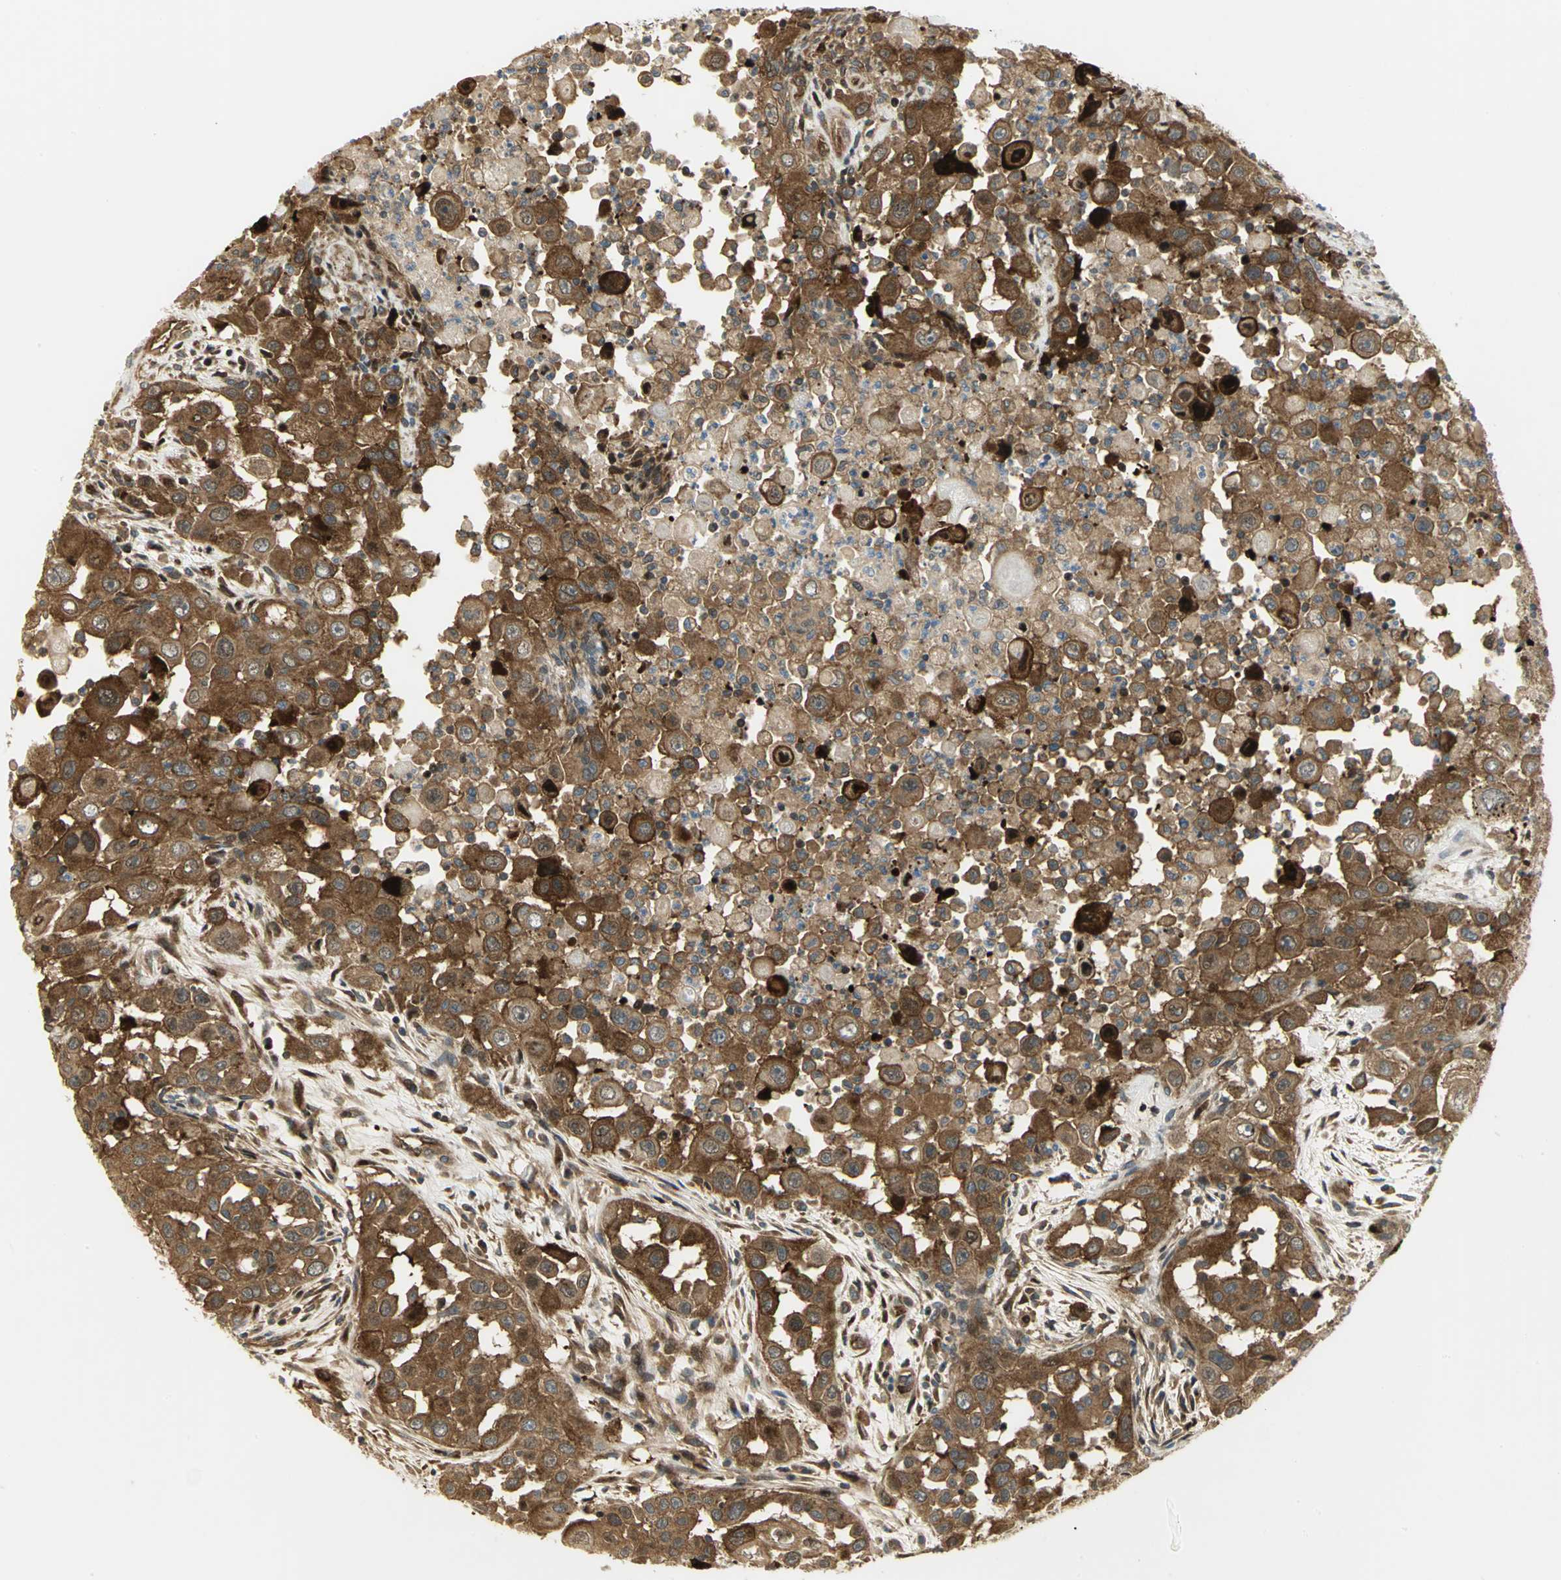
{"staining": {"intensity": "moderate", "quantity": ">75%", "location": "cytoplasmic/membranous"}, "tissue": "head and neck cancer", "cell_type": "Tumor cells", "image_type": "cancer", "snomed": [{"axis": "morphology", "description": "Carcinoma, NOS"}, {"axis": "topography", "description": "Head-Neck"}], "caption": "Immunohistochemistry (IHC) of head and neck cancer demonstrates medium levels of moderate cytoplasmic/membranous staining in approximately >75% of tumor cells.", "gene": "EEA1", "patient": {"sex": "male", "age": 87}}